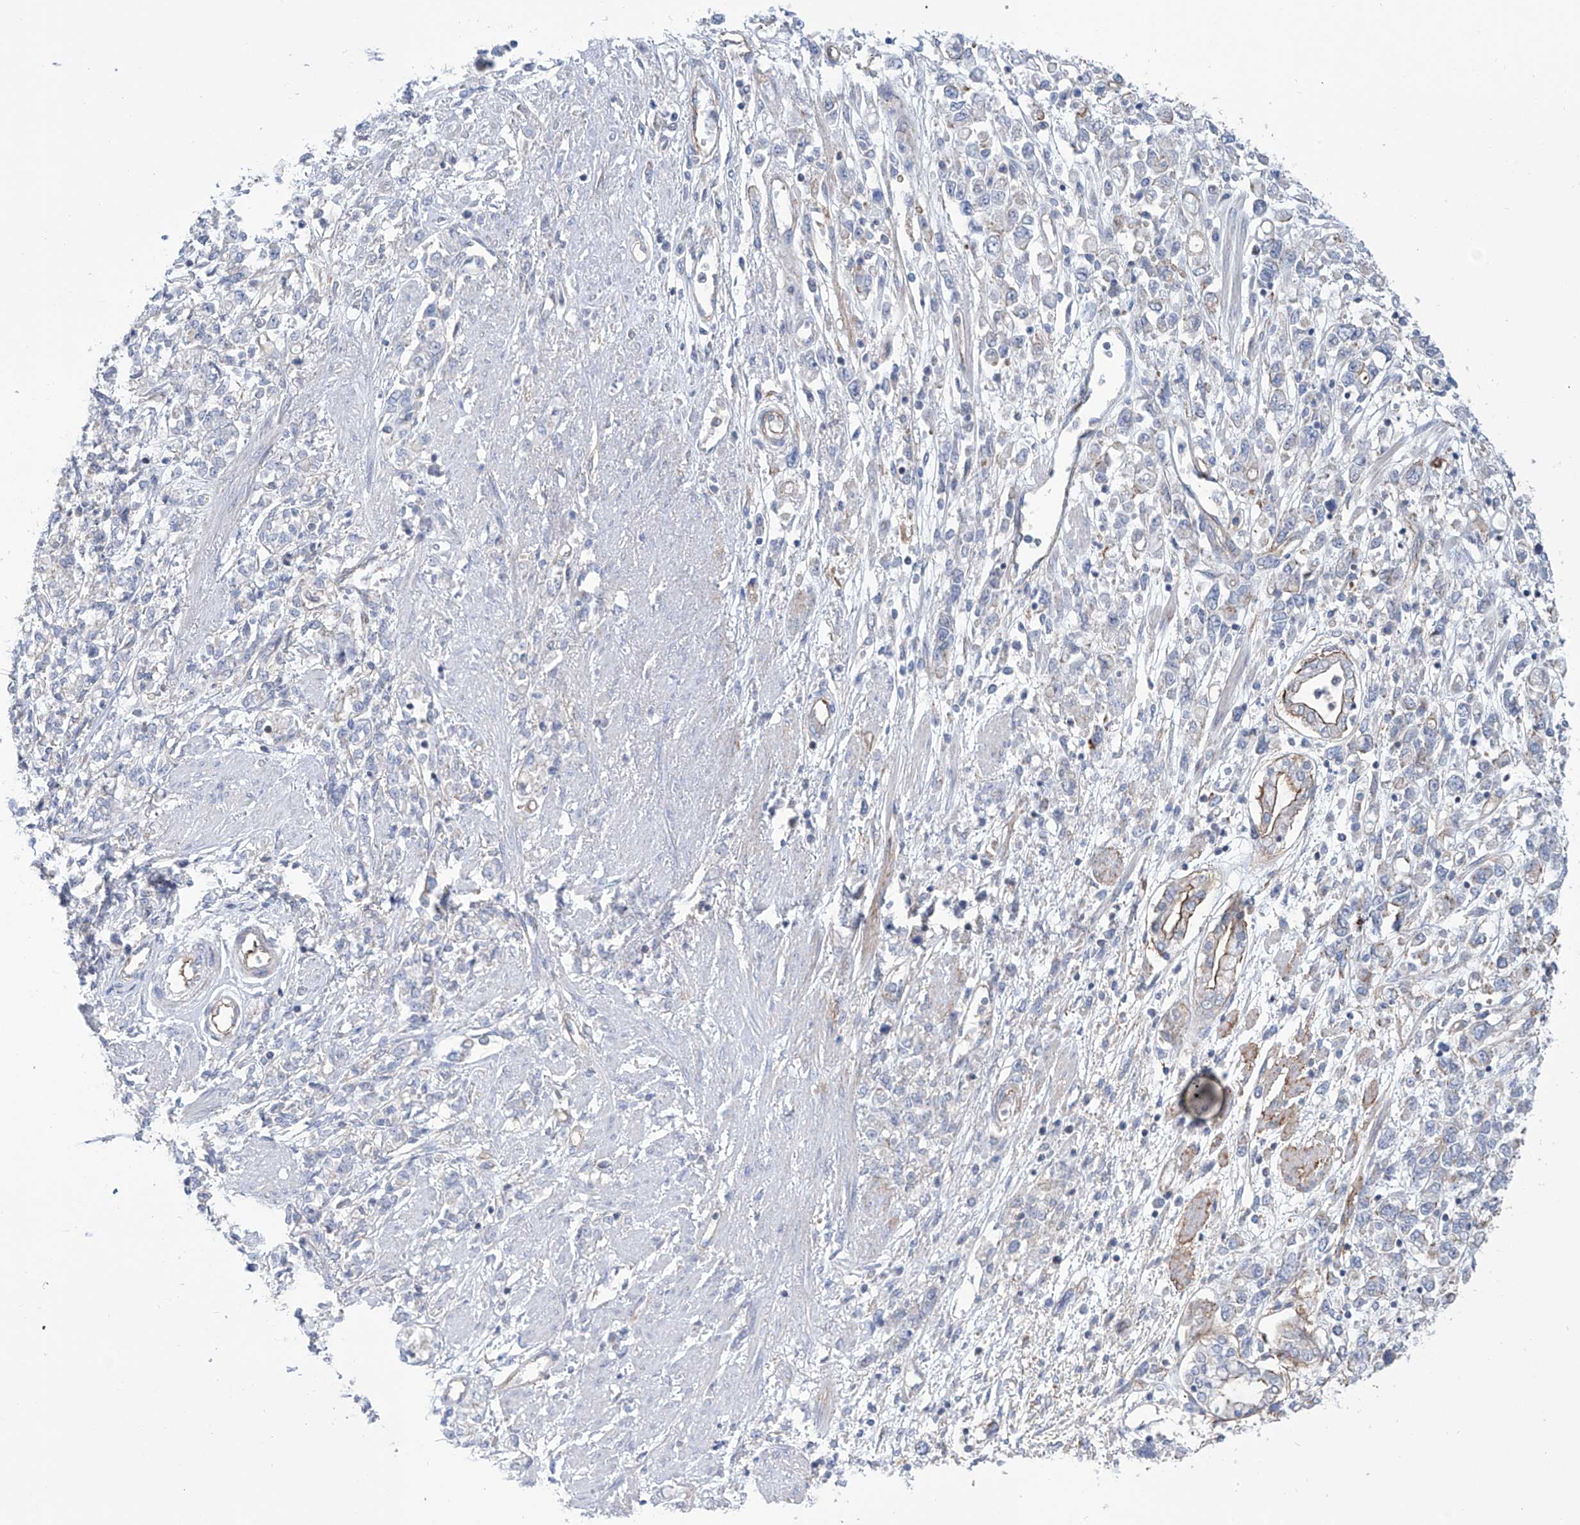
{"staining": {"intensity": "negative", "quantity": "none", "location": "none"}, "tissue": "stomach cancer", "cell_type": "Tumor cells", "image_type": "cancer", "snomed": [{"axis": "morphology", "description": "Adenocarcinoma, NOS"}, {"axis": "topography", "description": "Stomach"}], "caption": "Stomach adenocarcinoma was stained to show a protein in brown. There is no significant expression in tumor cells.", "gene": "TMEM209", "patient": {"sex": "female", "age": 76}}